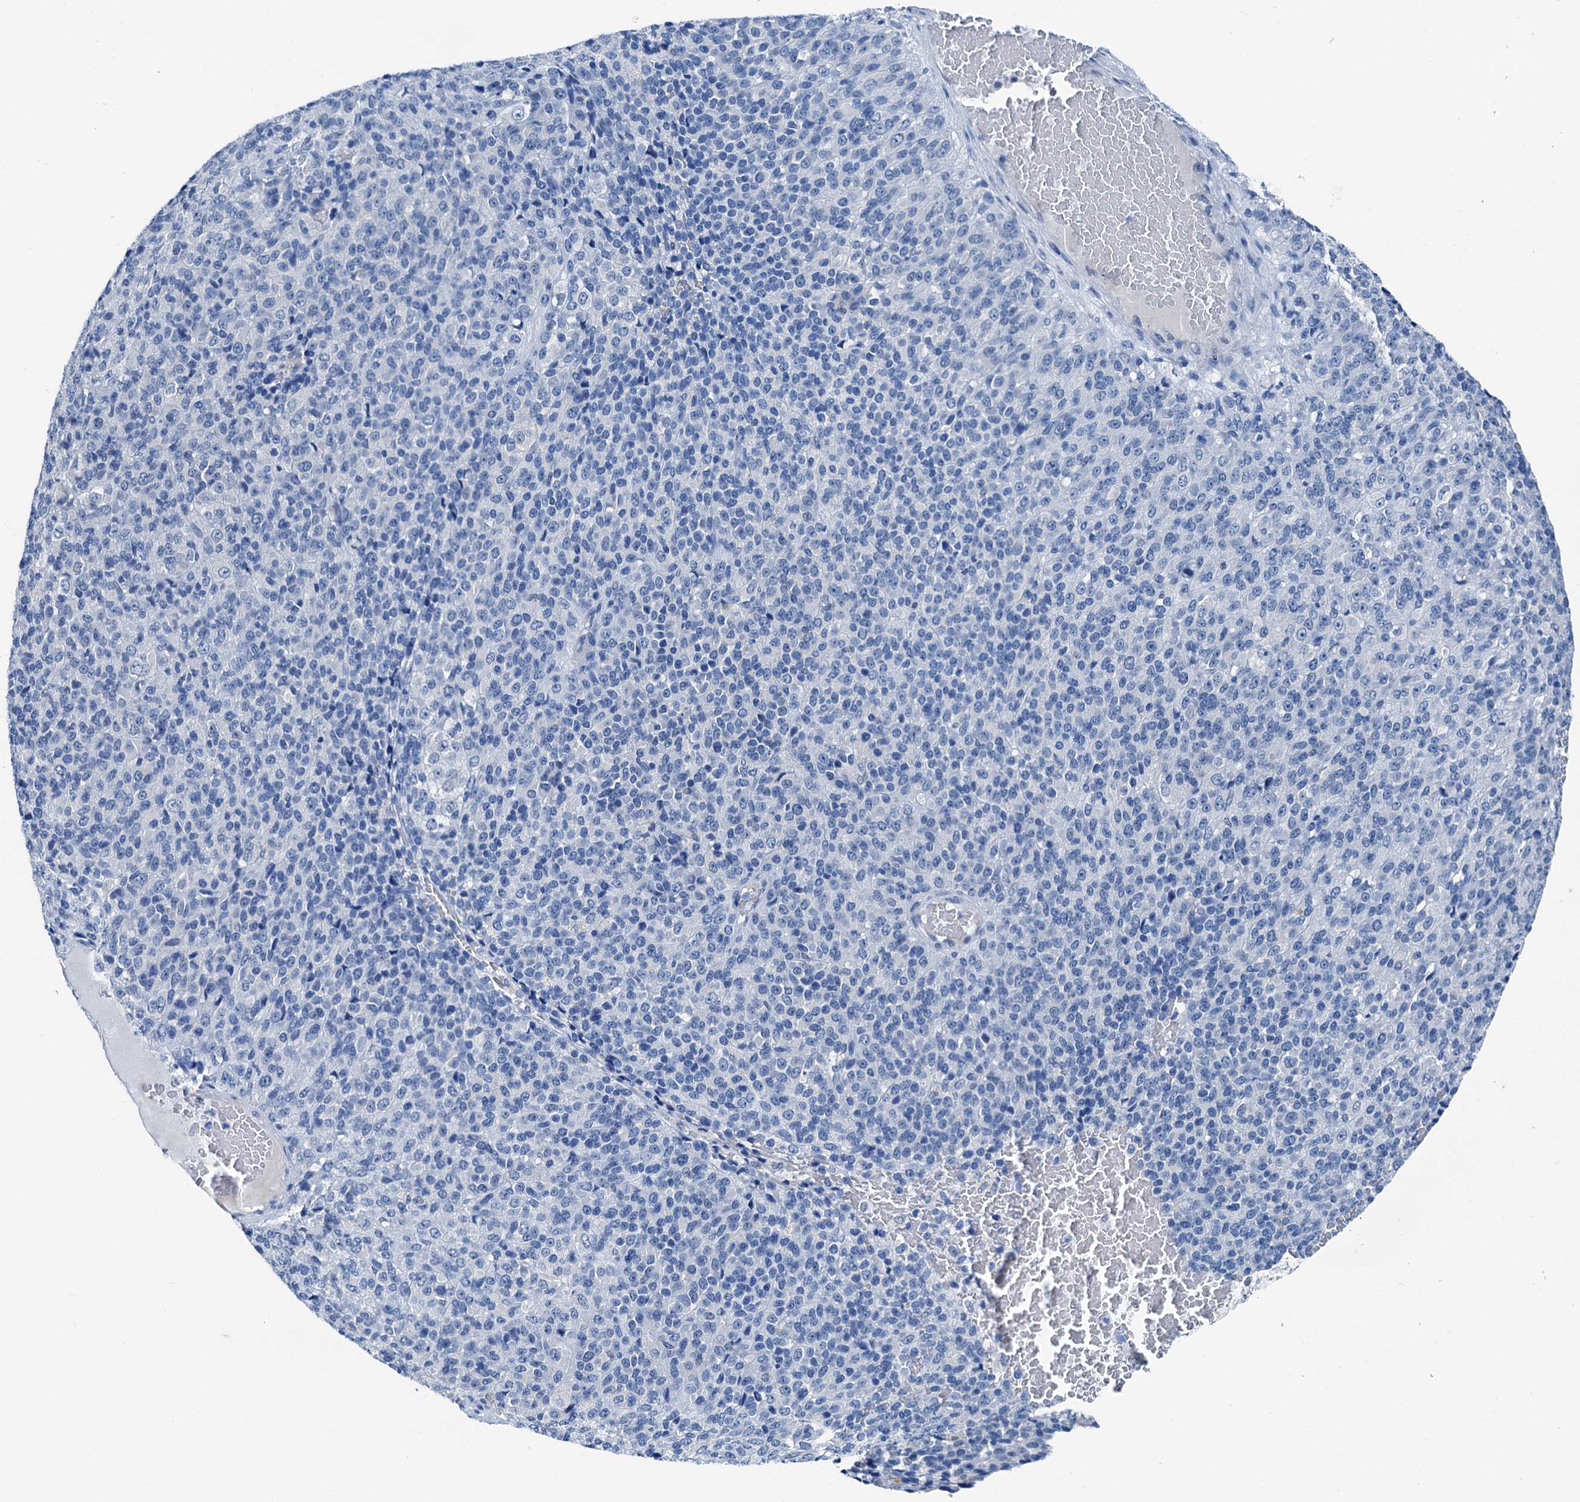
{"staining": {"intensity": "negative", "quantity": "none", "location": "none"}, "tissue": "melanoma", "cell_type": "Tumor cells", "image_type": "cancer", "snomed": [{"axis": "morphology", "description": "Malignant melanoma, Metastatic site"}, {"axis": "topography", "description": "Brain"}], "caption": "This is an immunohistochemistry histopathology image of human malignant melanoma (metastatic site). There is no expression in tumor cells.", "gene": "CBLN3", "patient": {"sex": "female", "age": 56}}